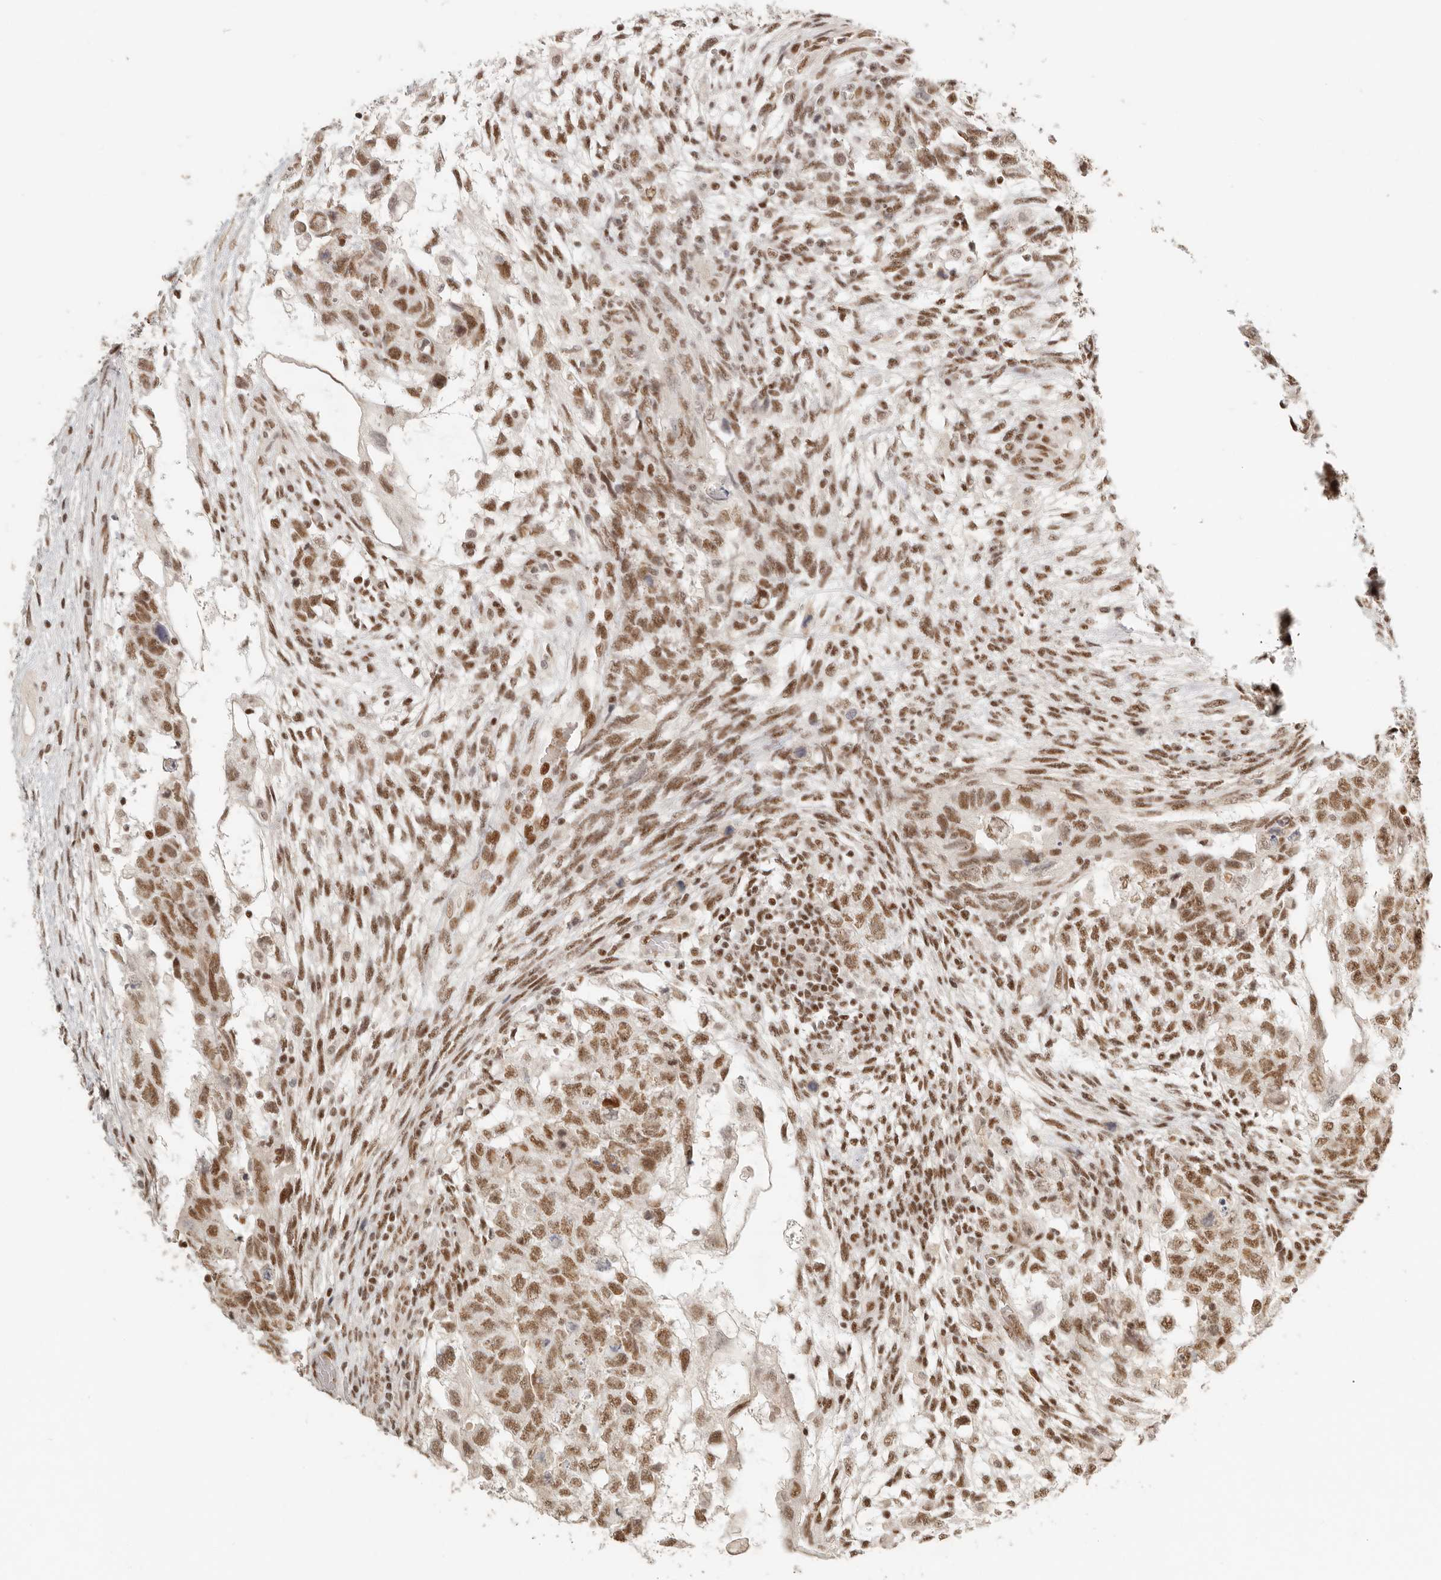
{"staining": {"intensity": "moderate", "quantity": ">75%", "location": "nuclear"}, "tissue": "testis cancer", "cell_type": "Tumor cells", "image_type": "cancer", "snomed": [{"axis": "morphology", "description": "Normal tissue, NOS"}, {"axis": "morphology", "description": "Carcinoma, Embryonal, NOS"}, {"axis": "topography", "description": "Testis"}], "caption": "Immunohistochemistry (IHC) micrograph of neoplastic tissue: human testis embryonal carcinoma stained using IHC displays medium levels of moderate protein expression localized specifically in the nuclear of tumor cells, appearing as a nuclear brown color.", "gene": "GABPA", "patient": {"sex": "male", "age": 36}}